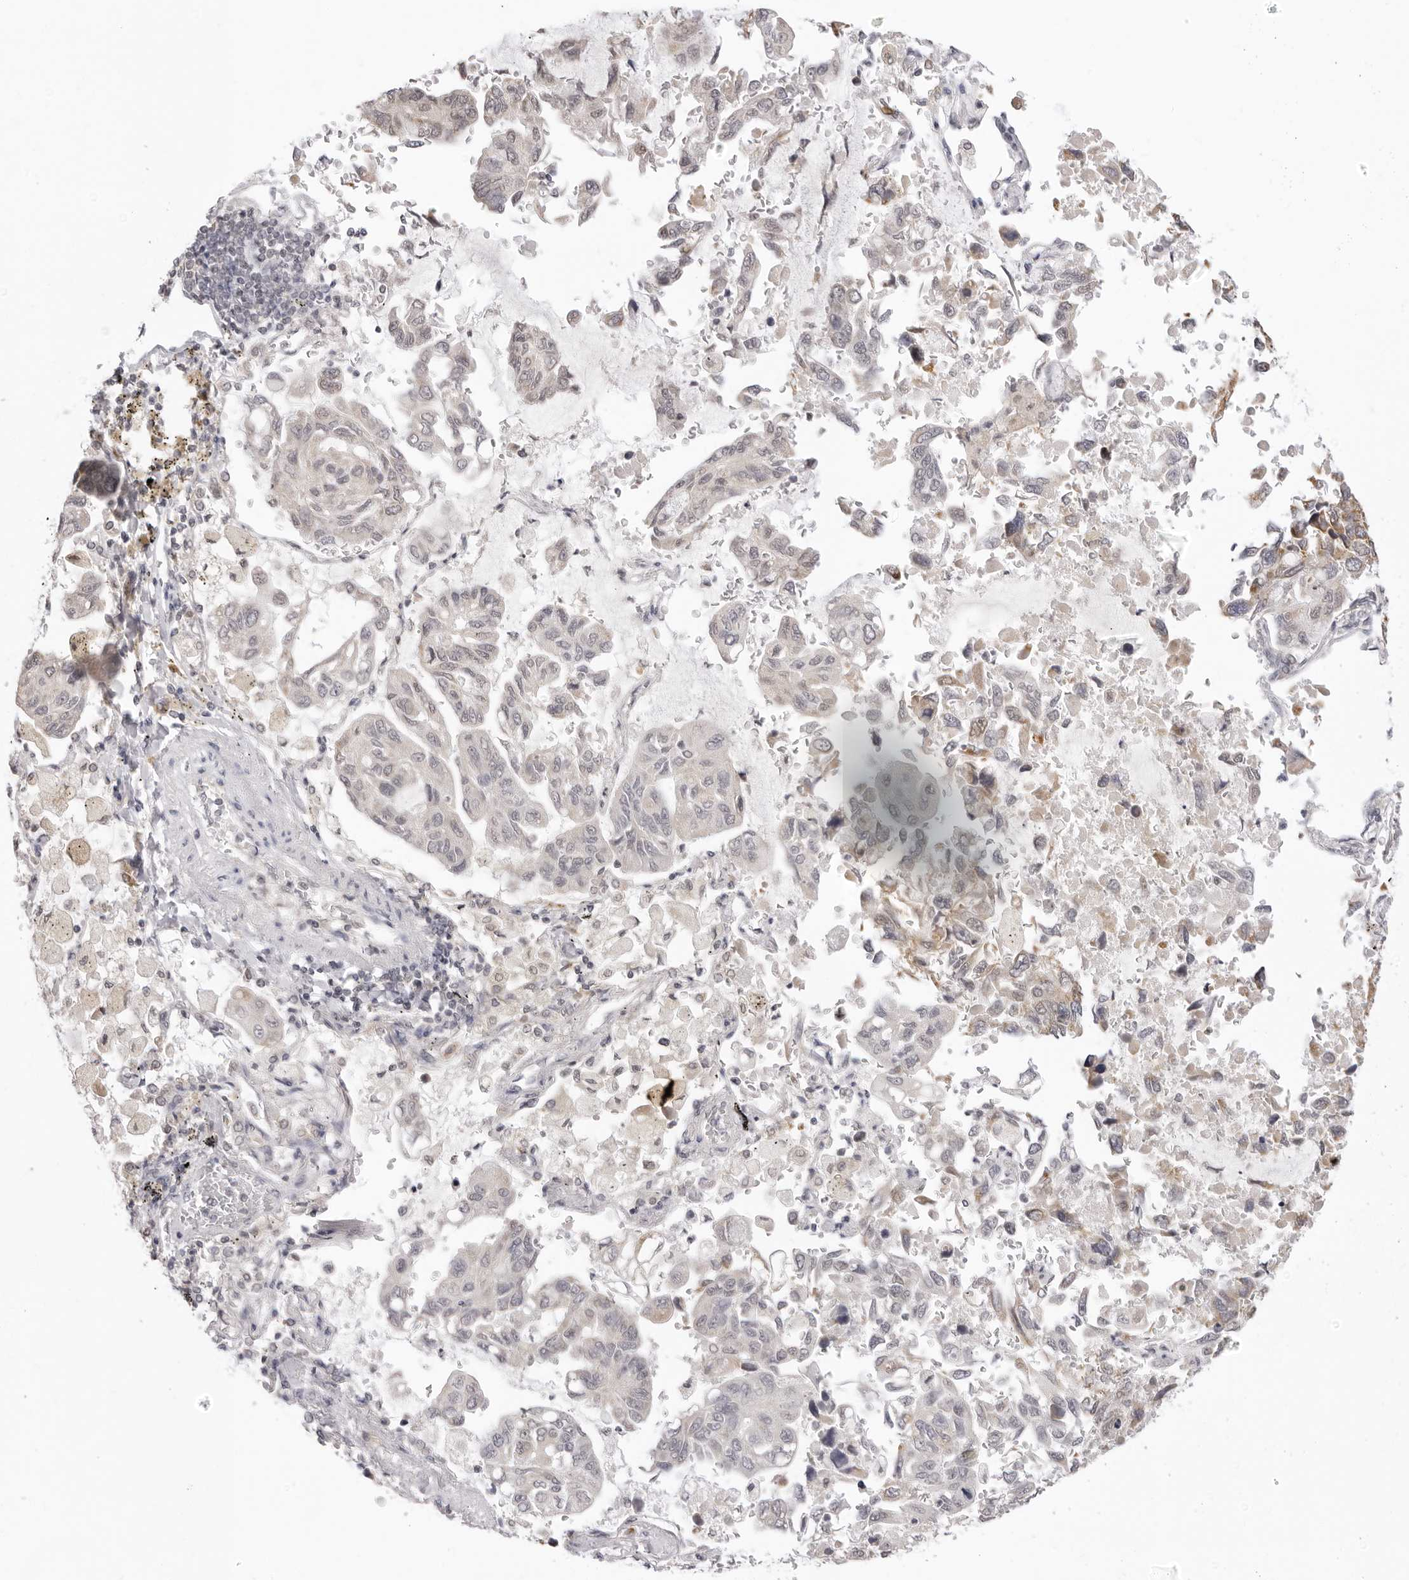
{"staining": {"intensity": "weak", "quantity": "<25%", "location": "cytoplasmic/membranous,nuclear"}, "tissue": "lung cancer", "cell_type": "Tumor cells", "image_type": "cancer", "snomed": [{"axis": "morphology", "description": "Adenocarcinoma, NOS"}, {"axis": "topography", "description": "Lung"}], "caption": "Lung adenocarcinoma was stained to show a protein in brown. There is no significant staining in tumor cells.", "gene": "FDPS", "patient": {"sex": "male", "age": 64}}